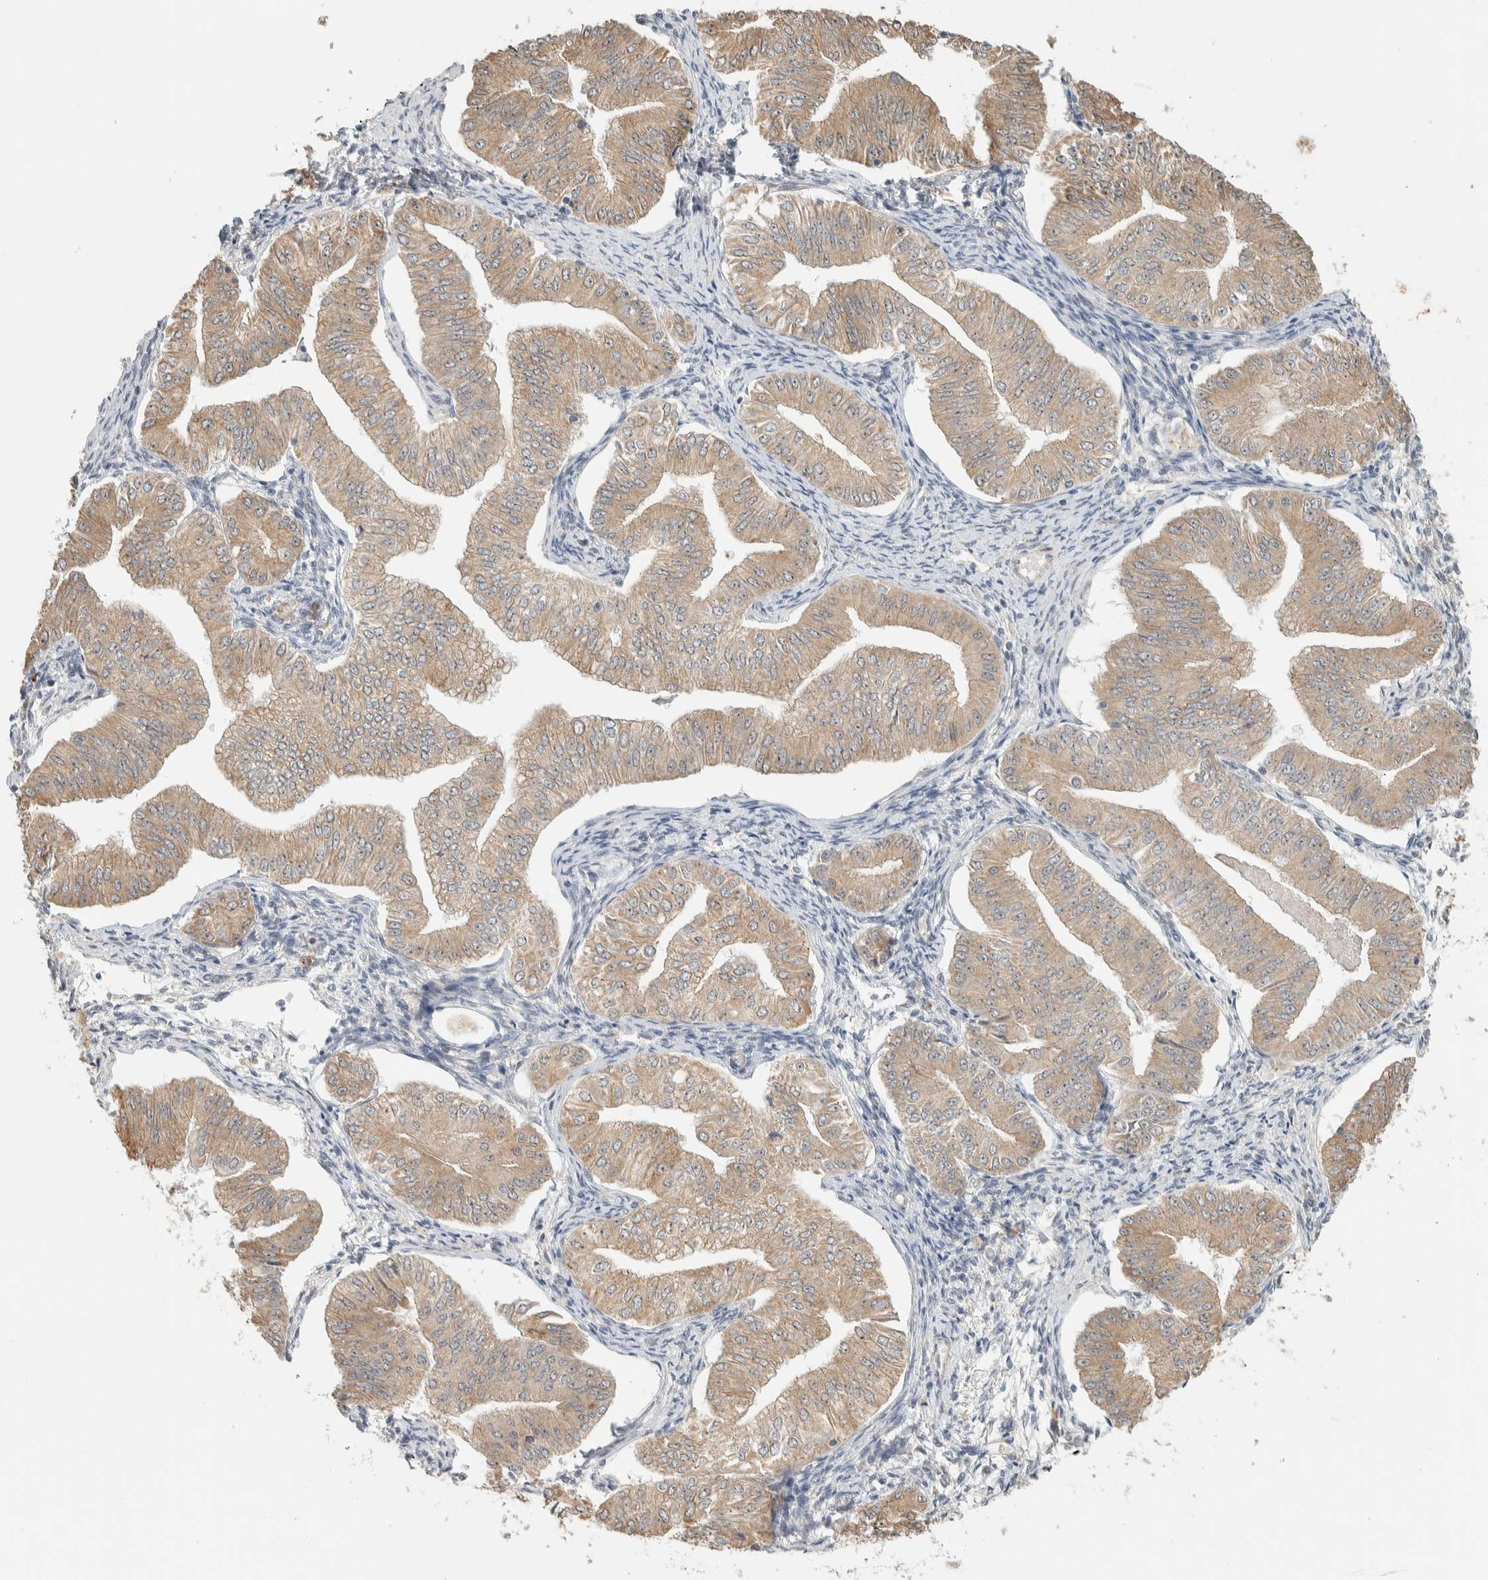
{"staining": {"intensity": "weak", "quantity": ">75%", "location": "cytoplasmic/membranous"}, "tissue": "endometrial cancer", "cell_type": "Tumor cells", "image_type": "cancer", "snomed": [{"axis": "morphology", "description": "Normal tissue, NOS"}, {"axis": "morphology", "description": "Adenocarcinoma, NOS"}, {"axis": "topography", "description": "Endometrium"}], "caption": "Immunohistochemistry (IHC) photomicrograph of endometrial adenocarcinoma stained for a protein (brown), which exhibits low levels of weak cytoplasmic/membranous staining in about >75% of tumor cells.", "gene": "KLHL40", "patient": {"sex": "female", "age": 53}}